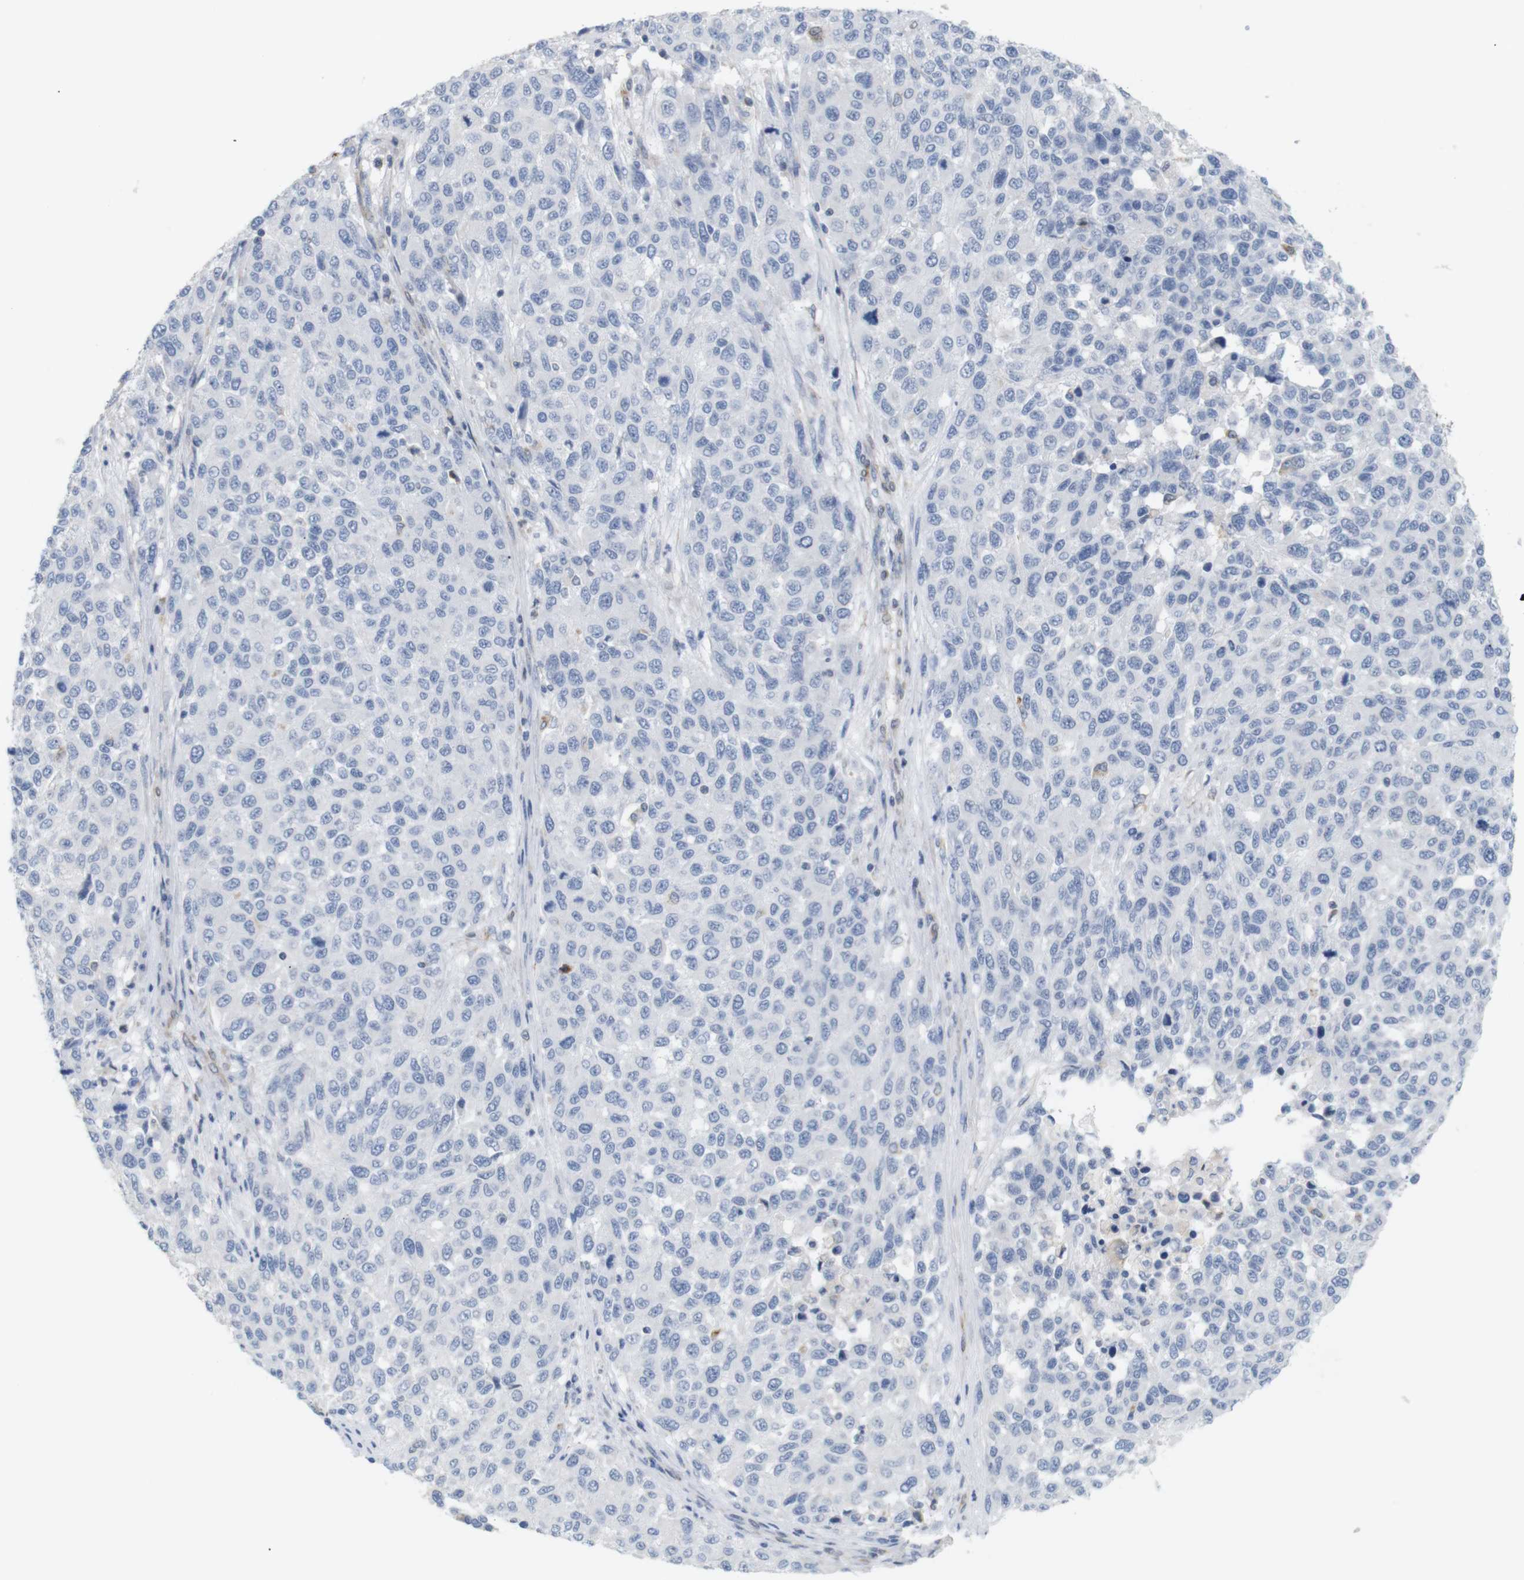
{"staining": {"intensity": "negative", "quantity": "none", "location": "none"}, "tissue": "melanoma", "cell_type": "Tumor cells", "image_type": "cancer", "snomed": [{"axis": "morphology", "description": "Malignant melanoma, Metastatic site"}, {"axis": "topography", "description": "Lymph node"}], "caption": "This is an IHC photomicrograph of malignant melanoma (metastatic site). There is no expression in tumor cells.", "gene": "ITPR1", "patient": {"sex": "male", "age": 61}}